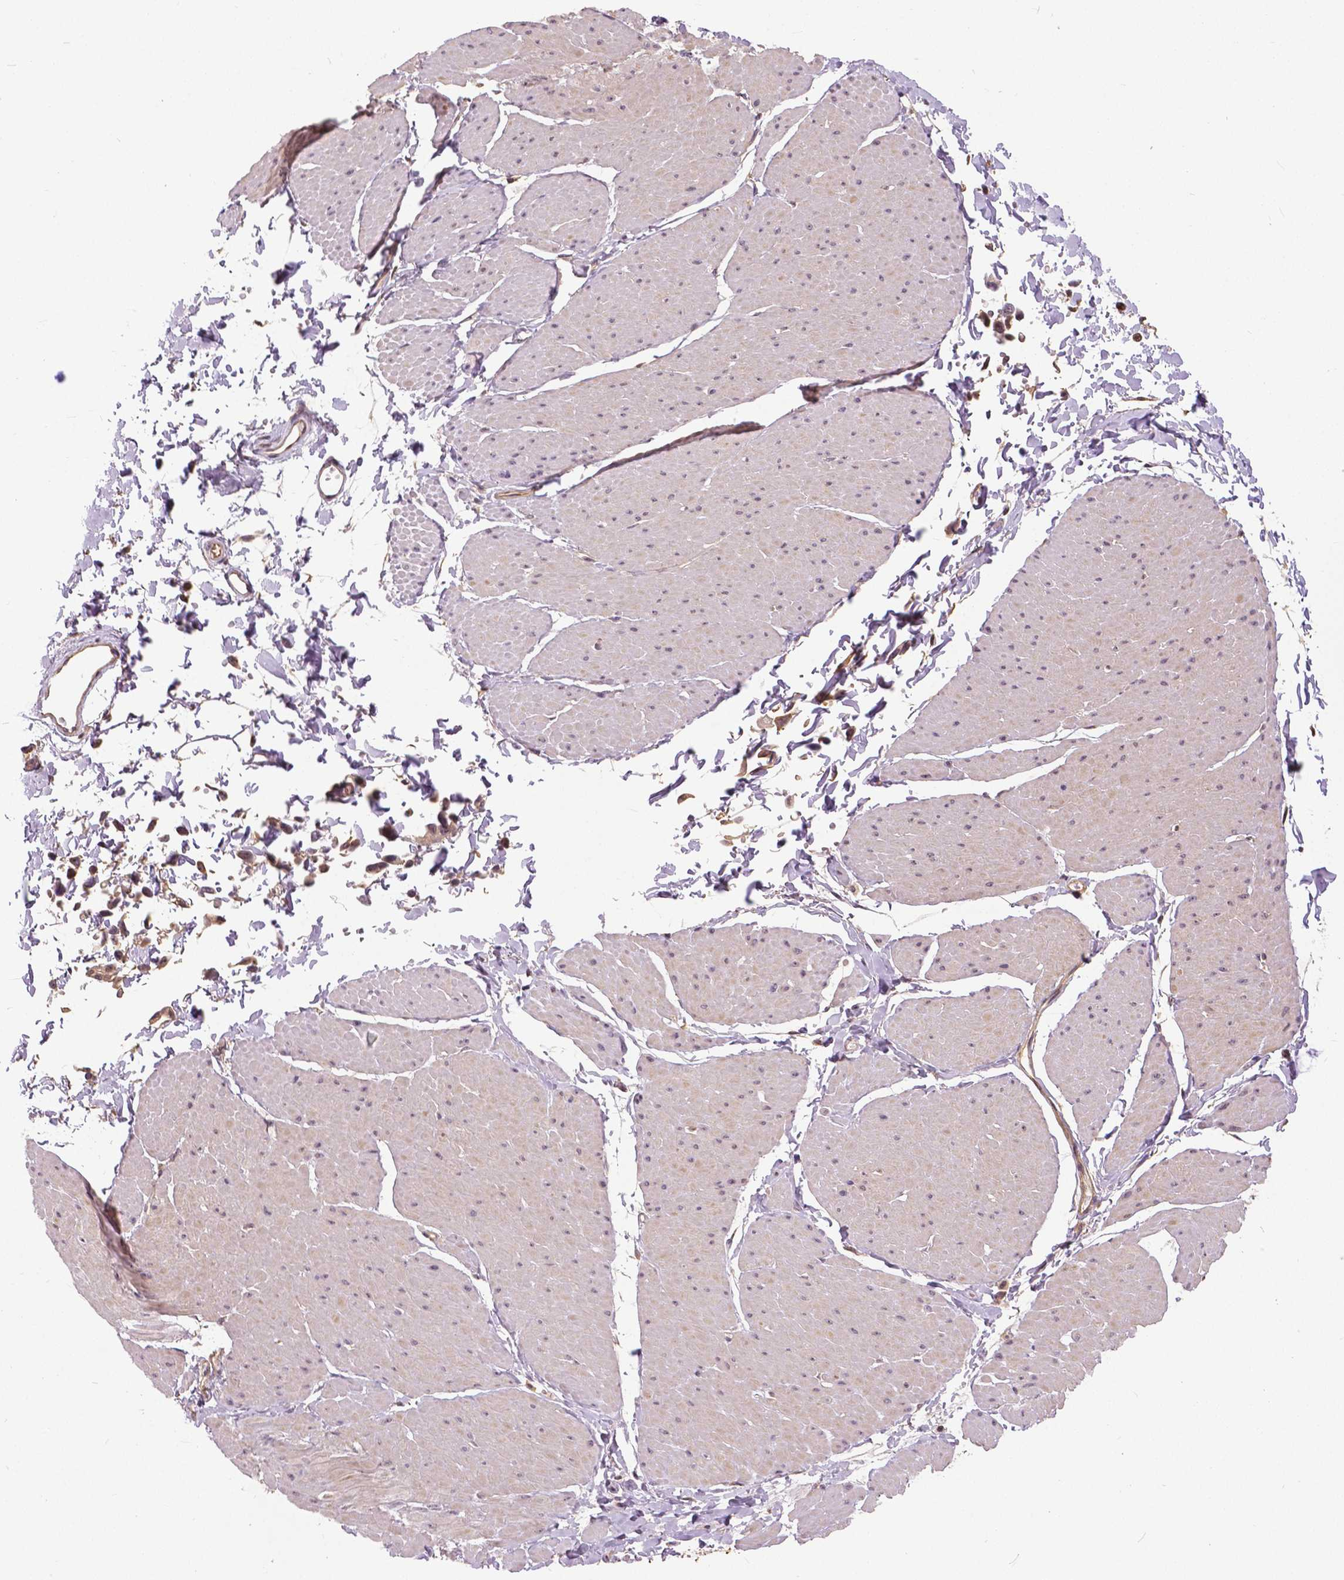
{"staining": {"intensity": "negative", "quantity": "none", "location": "none"}, "tissue": "adipose tissue", "cell_type": "Adipocytes", "image_type": "normal", "snomed": [{"axis": "morphology", "description": "Normal tissue, NOS"}, {"axis": "topography", "description": "Smooth muscle"}, {"axis": "topography", "description": "Peripheral nerve tissue"}], "caption": "A high-resolution image shows IHC staining of normal adipose tissue, which reveals no significant expression in adipocytes. (Brightfield microscopy of DAB IHC at high magnification).", "gene": "ANXA13", "patient": {"sex": "male", "age": 58}}